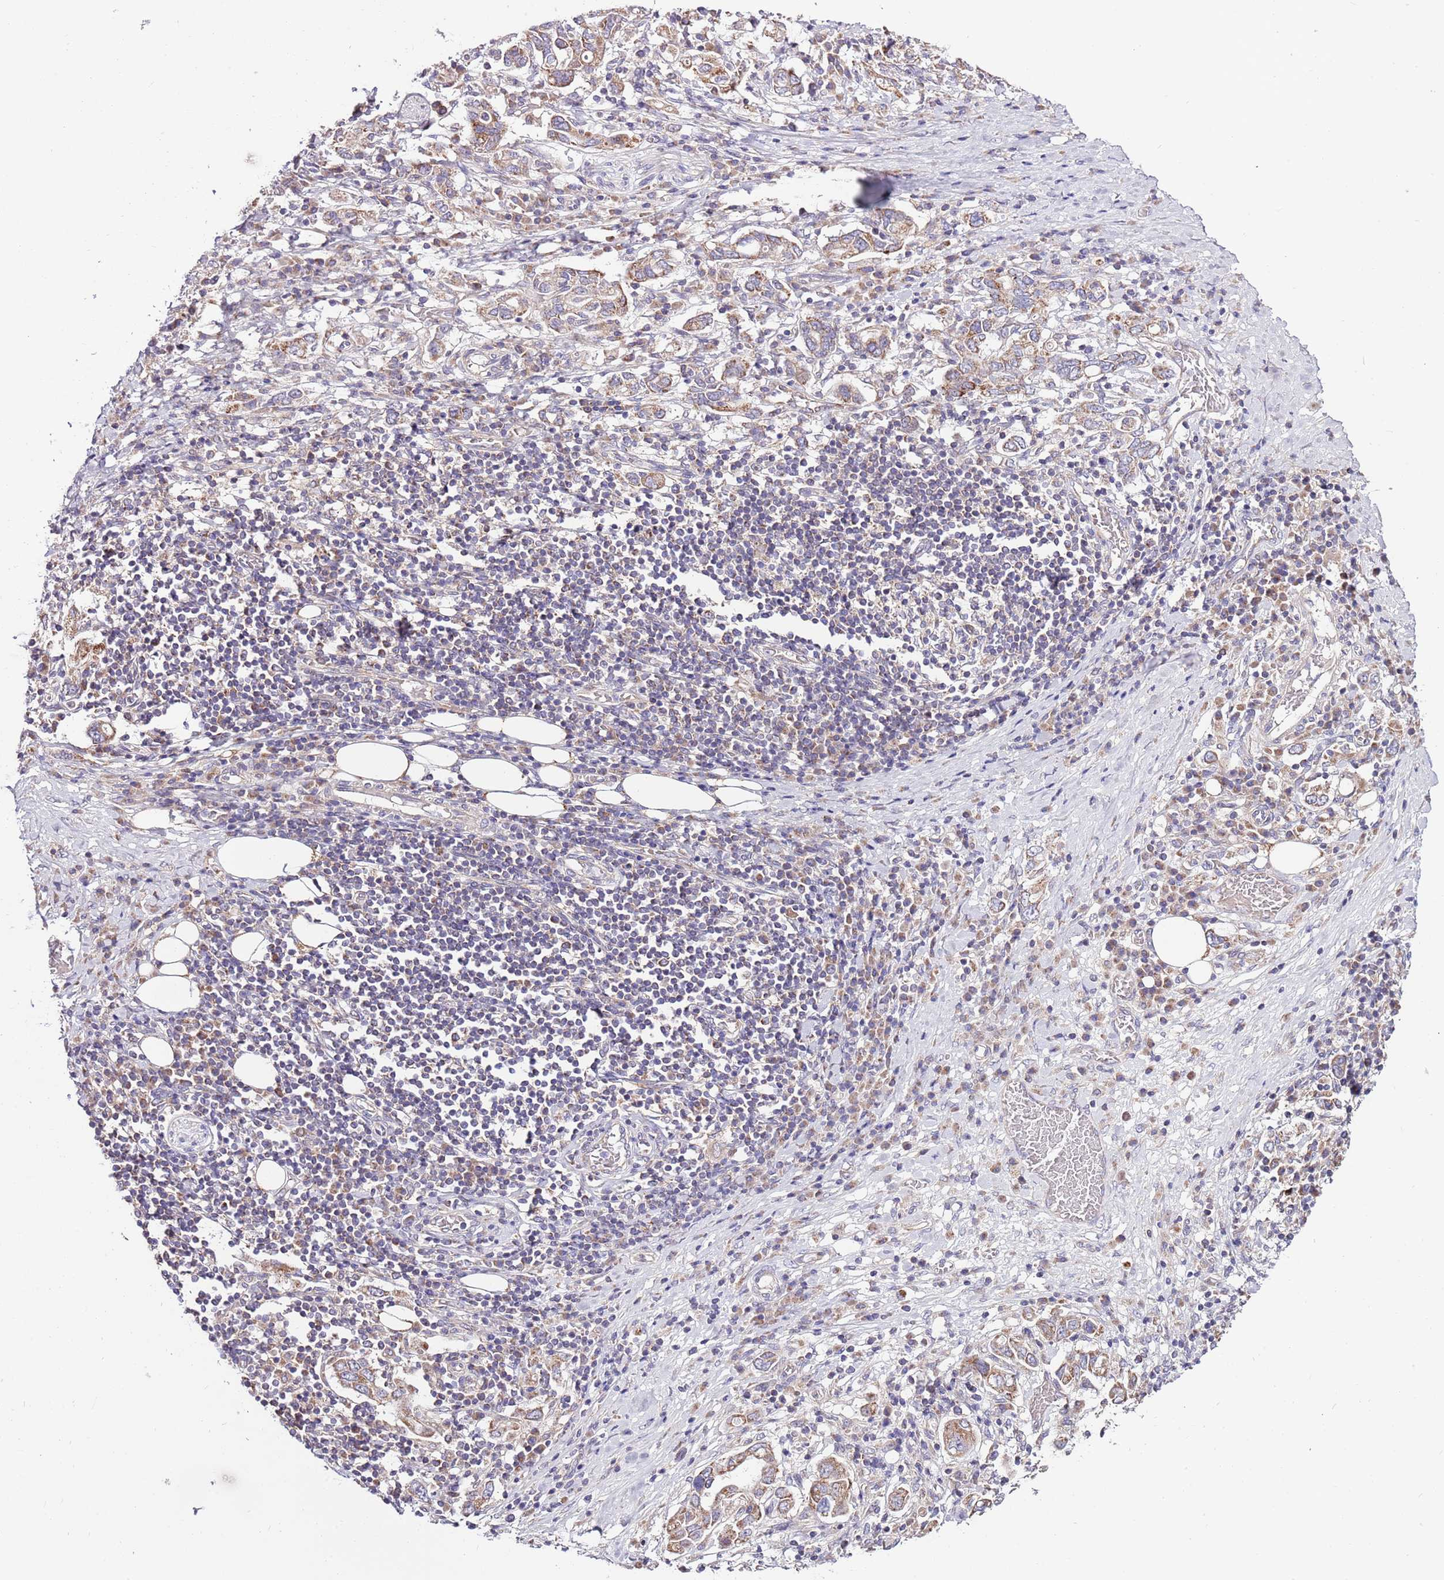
{"staining": {"intensity": "moderate", "quantity": "25%-75%", "location": "cytoplasmic/membranous"}, "tissue": "stomach cancer", "cell_type": "Tumor cells", "image_type": "cancer", "snomed": [{"axis": "morphology", "description": "Adenocarcinoma, NOS"}, {"axis": "topography", "description": "Stomach, upper"}, {"axis": "topography", "description": "Stomach"}], "caption": "This is a photomicrograph of immunohistochemistry staining of stomach cancer (adenocarcinoma), which shows moderate expression in the cytoplasmic/membranous of tumor cells.", "gene": "SMG1", "patient": {"sex": "male", "age": 62}}